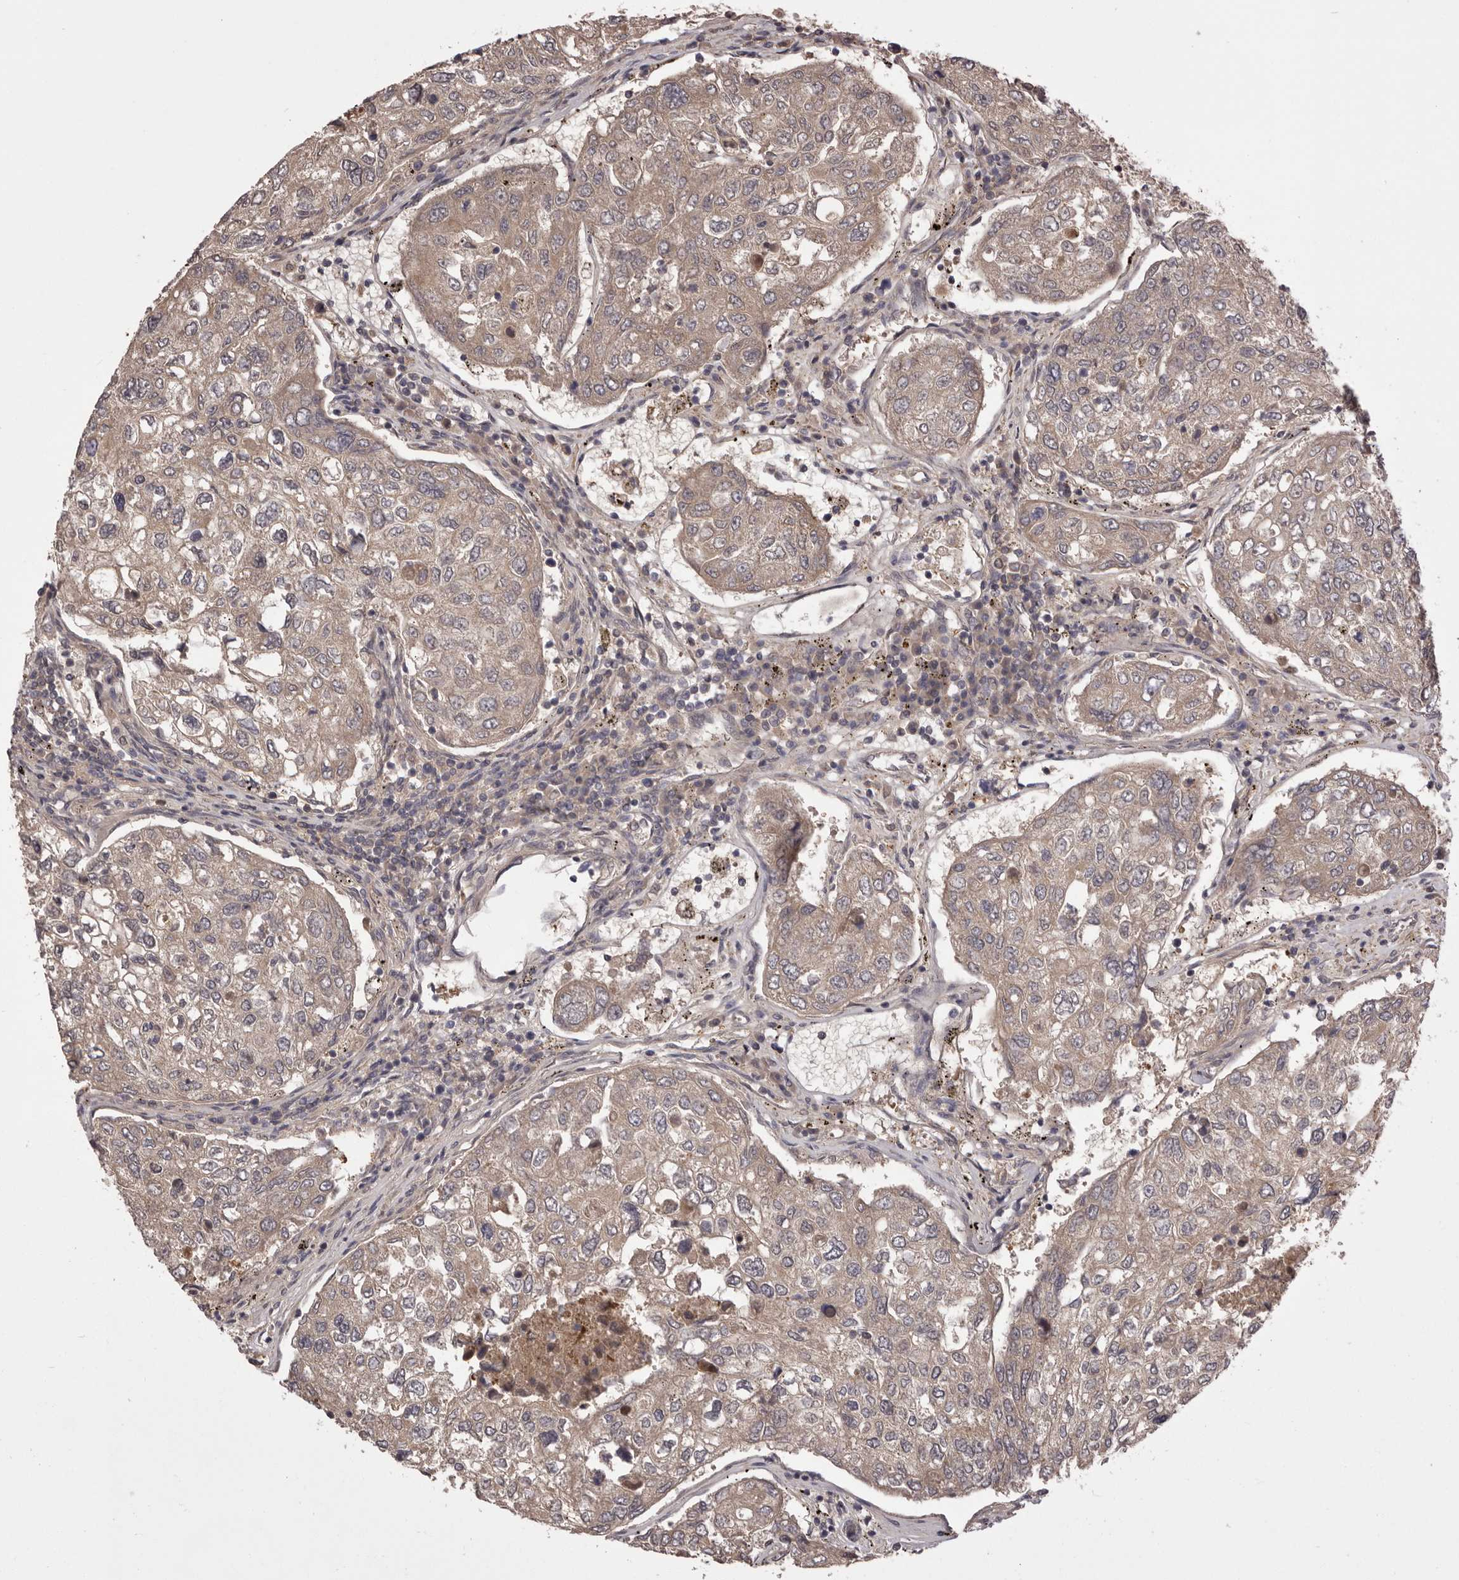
{"staining": {"intensity": "weak", "quantity": ">75%", "location": "cytoplasmic/membranous"}, "tissue": "urothelial cancer", "cell_type": "Tumor cells", "image_type": "cancer", "snomed": [{"axis": "morphology", "description": "Urothelial carcinoma, High grade"}, {"axis": "topography", "description": "Lymph node"}, {"axis": "topography", "description": "Urinary bladder"}], "caption": "Protein staining exhibits weak cytoplasmic/membranous expression in about >75% of tumor cells in urothelial carcinoma (high-grade).", "gene": "MDH1", "patient": {"sex": "male", "age": 51}}